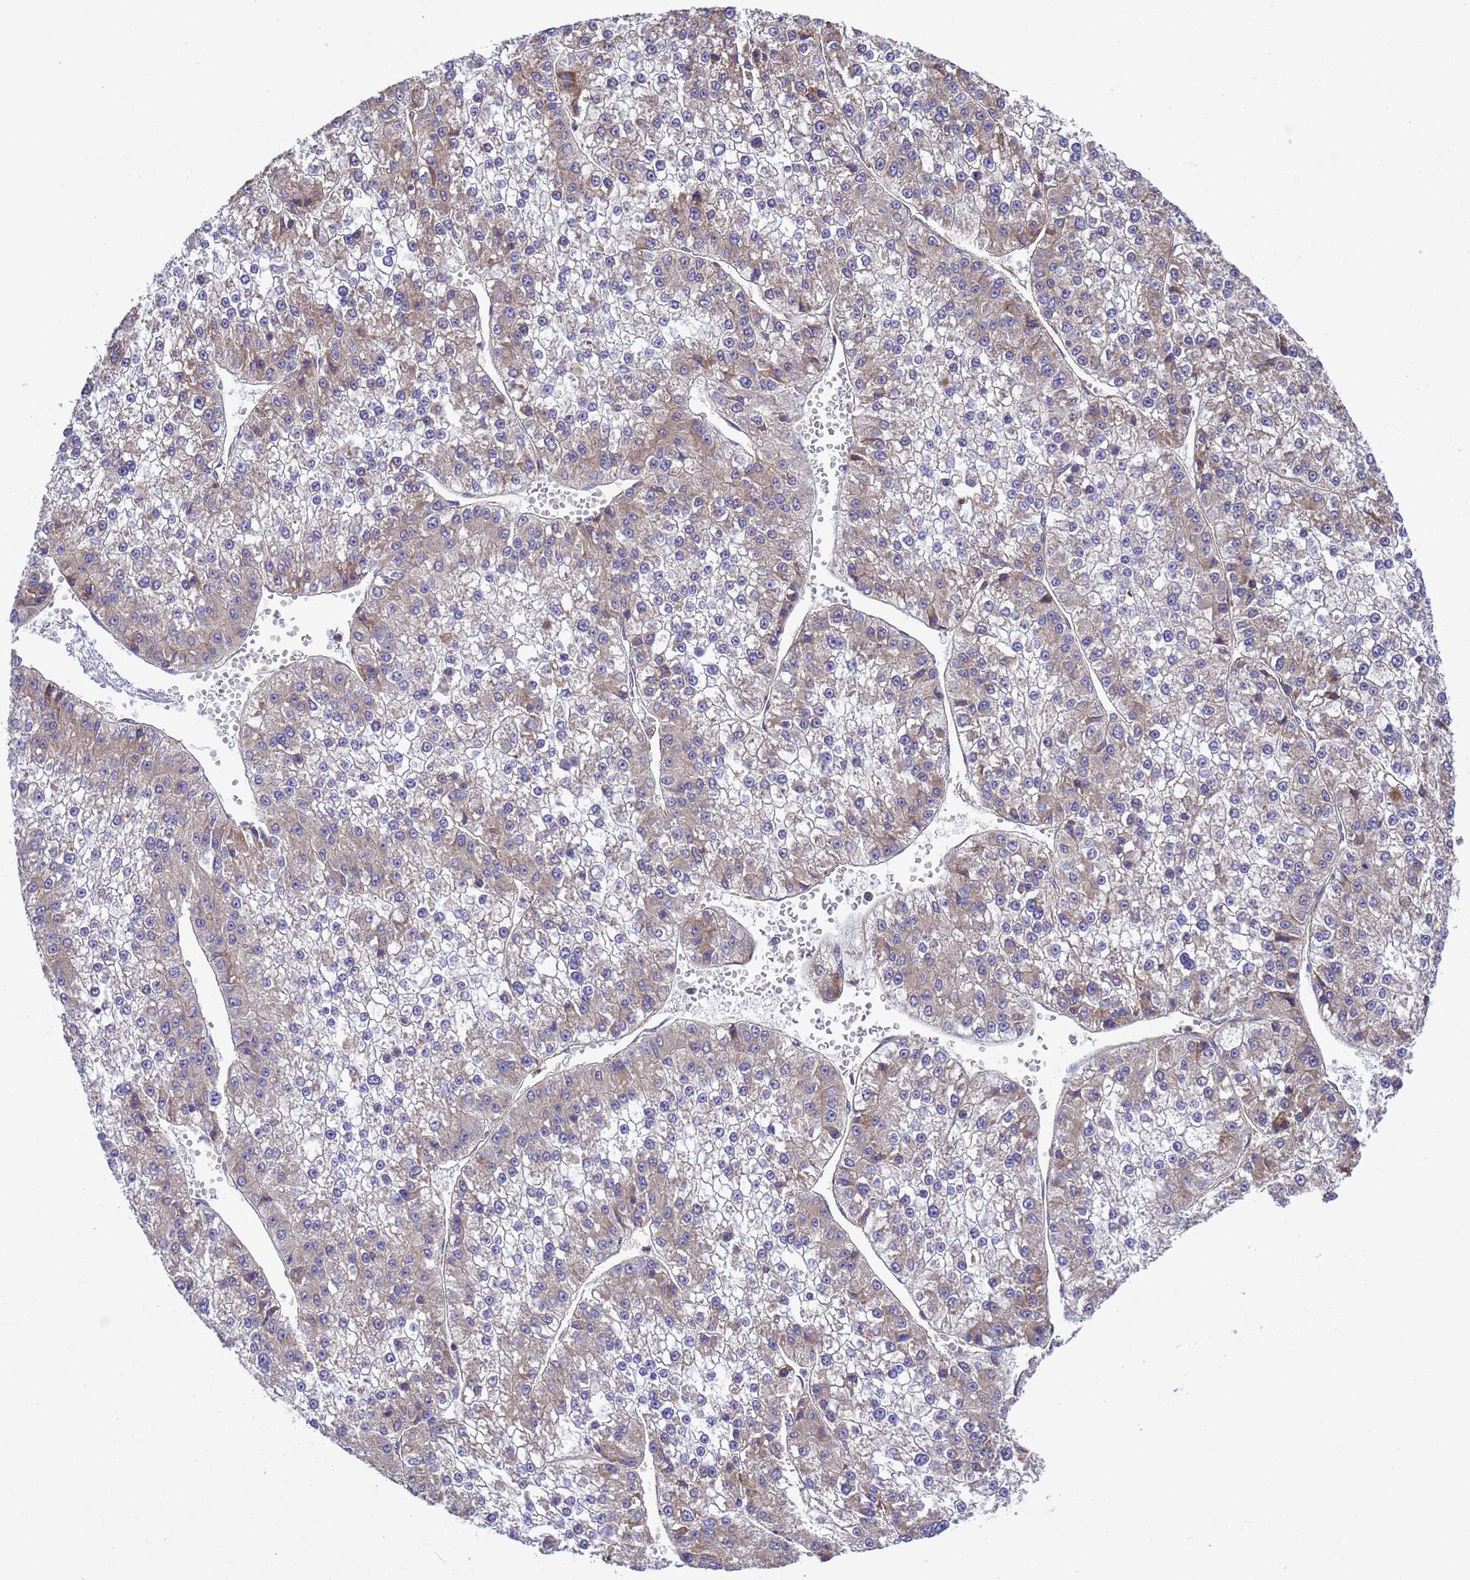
{"staining": {"intensity": "weak", "quantity": "25%-75%", "location": "cytoplasmic/membranous"}, "tissue": "liver cancer", "cell_type": "Tumor cells", "image_type": "cancer", "snomed": [{"axis": "morphology", "description": "Carcinoma, Hepatocellular, NOS"}, {"axis": "topography", "description": "Liver"}], "caption": "IHC (DAB) staining of human liver cancer displays weak cytoplasmic/membranous protein staining in approximately 25%-75% of tumor cells.", "gene": "BECN1", "patient": {"sex": "female", "age": 73}}